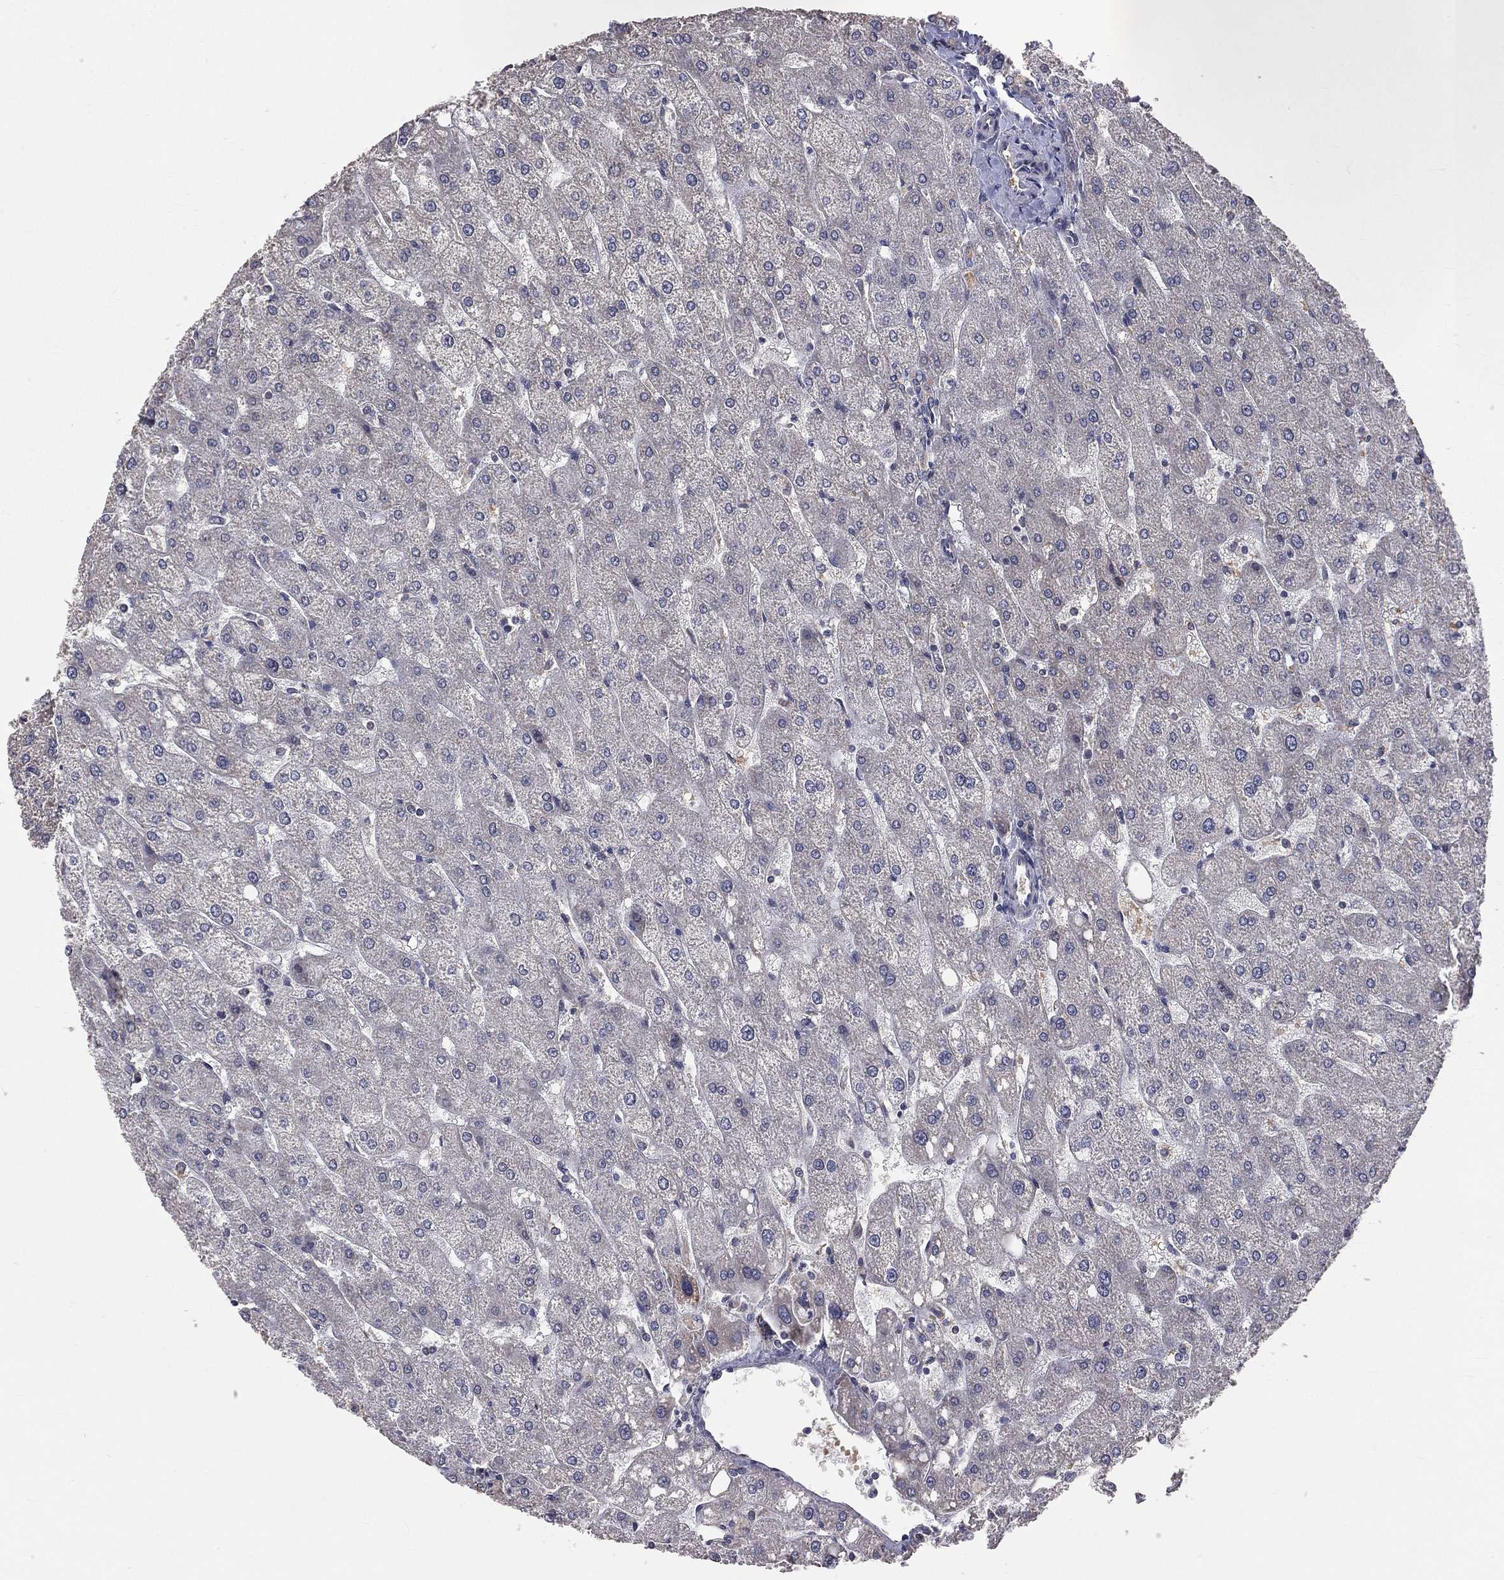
{"staining": {"intensity": "negative", "quantity": "none", "location": "none"}, "tissue": "liver", "cell_type": "Cholangiocytes", "image_type": "normal", "snomed": [{"axis": "morphology", "description": "Normal tissue, NOS"}, {"axis": "topography", "description": "Liver"}], "caption": "High power microscopy photomicrograph of an immunohistochemistry micrograph of unremarkable liver, revealing no significant positivity in cholangiocytes.", "gene": "MRPL46", "patient": {"sex": "male", "age": 67}}